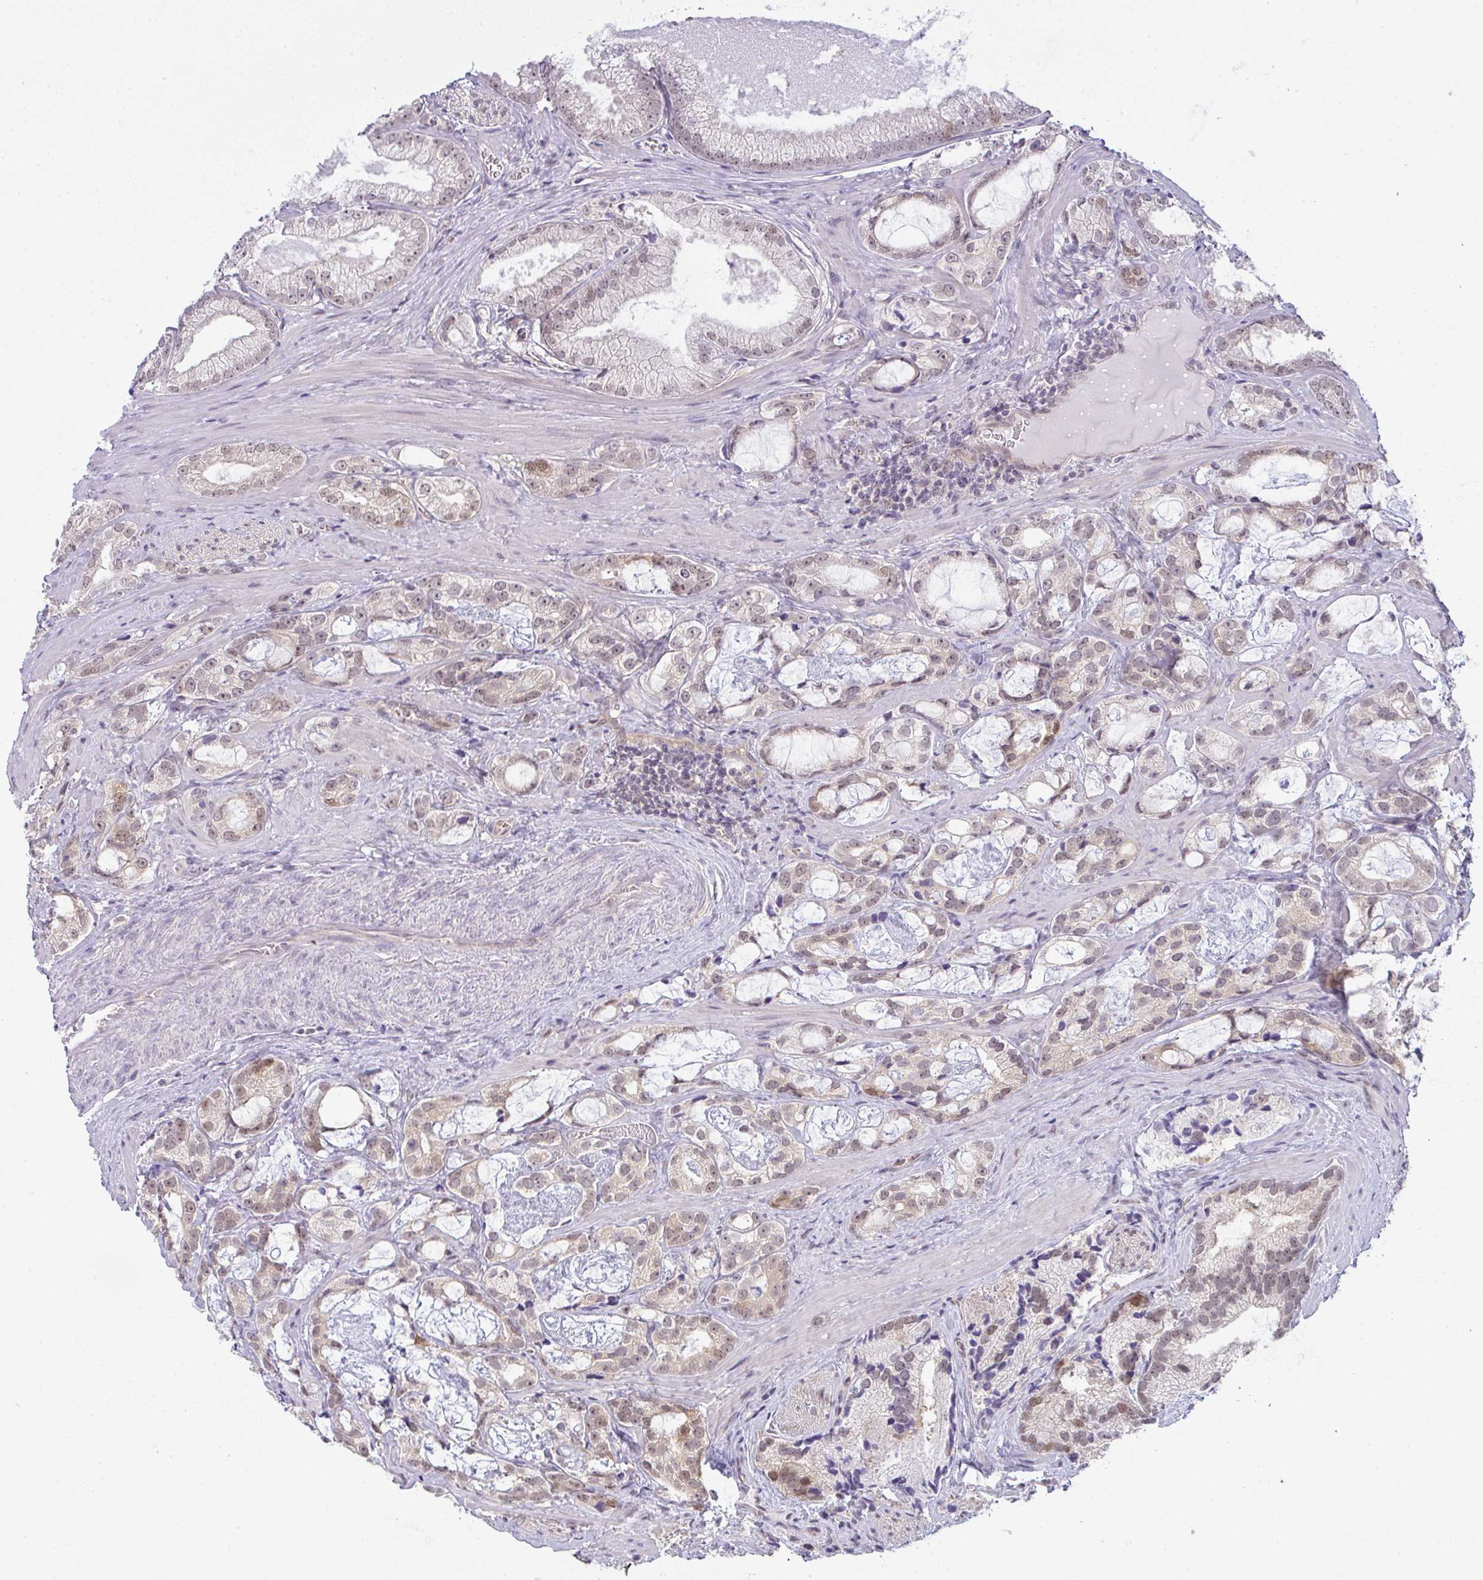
{"staining": {"intensity": "weak", "quantity": "25%-75%", "location": "nuclear"}, "tissue": "prostate cancer", "cell_type": "Tumor cells", "image_type": "cancer", "snomed": [{"axis": "morphology", "description": "Adenocarcinoma, Medium grade"}, {"axis": "topography", "description": "Prostate"}], "caption": "A low amount of weak nuclear positivity is present in about 25%-75% of tumor cells in prostate cancer (medium-grade adenocarcinoma) tissue.", "gene": "CSE1L", "patient": {"sex": "male", "age": 57}}